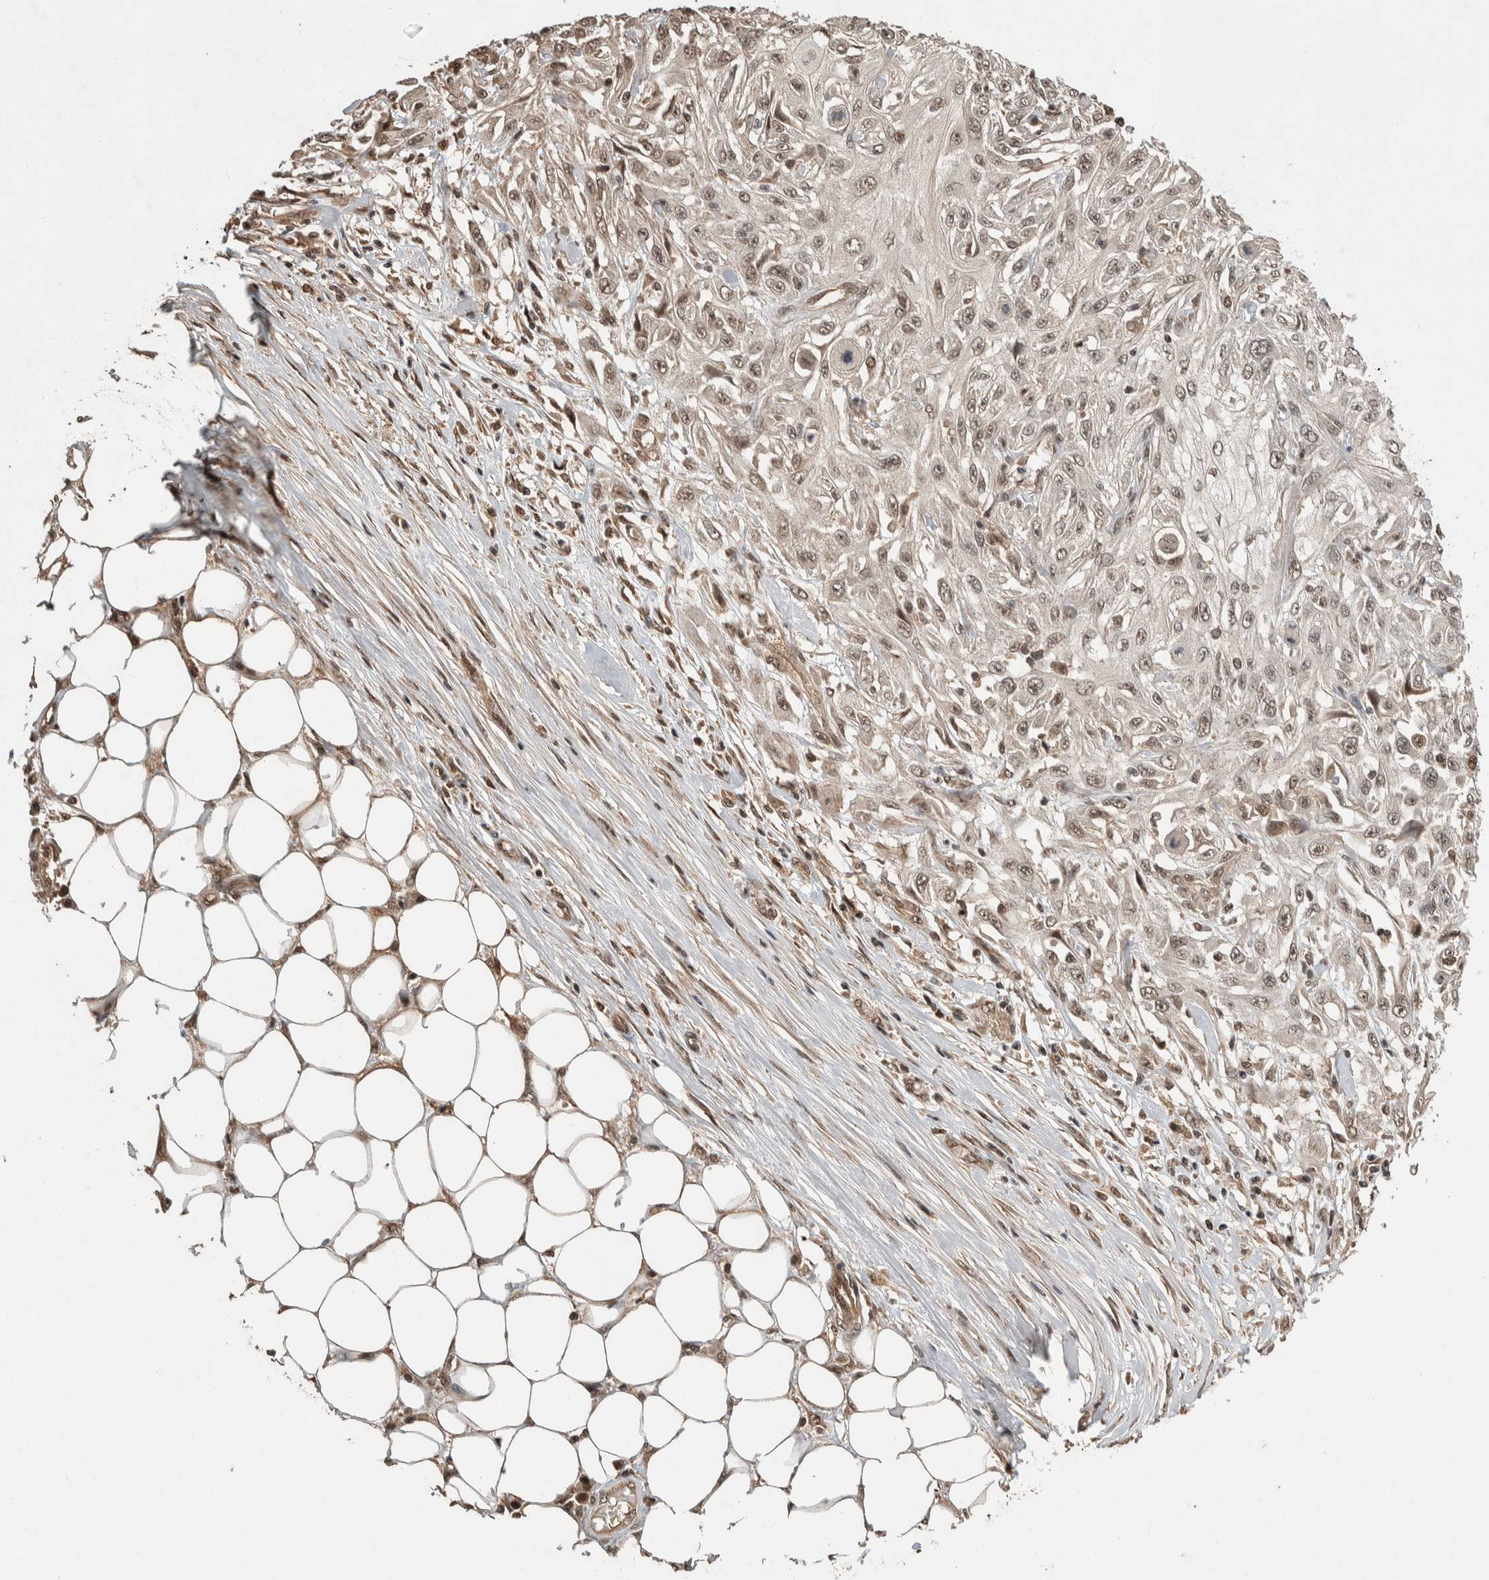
{"staining": {"intensity": "moderate", "quantity": "25%-75%", "location": "nuclear"}, "tissue": "skin cancer", "cell_type": "Tumor cells", "image_type": "cancer", "snomed": [{"axis": "morphology", "description": "Squamous cell carcinoma, NOS"}, {"axis": "morphology", "description": "Squamous cell carcinoma, metastatic, NOS"}, {"axis": "topography", "description": "Skin"}, {"axis": "topography", "description": "Lymph node"}], "caption": "Metastatic squamous cell carcinoma (skin) stained with DAB (3,3'-diaminobenzidine) immunohistochemistry (IHC) exhibits medium levels of moderate nuclear expression in about 25%-75% of tumor cells.", "gene": "ZNF592", "patient": {"sex": "male", "age": 75}}